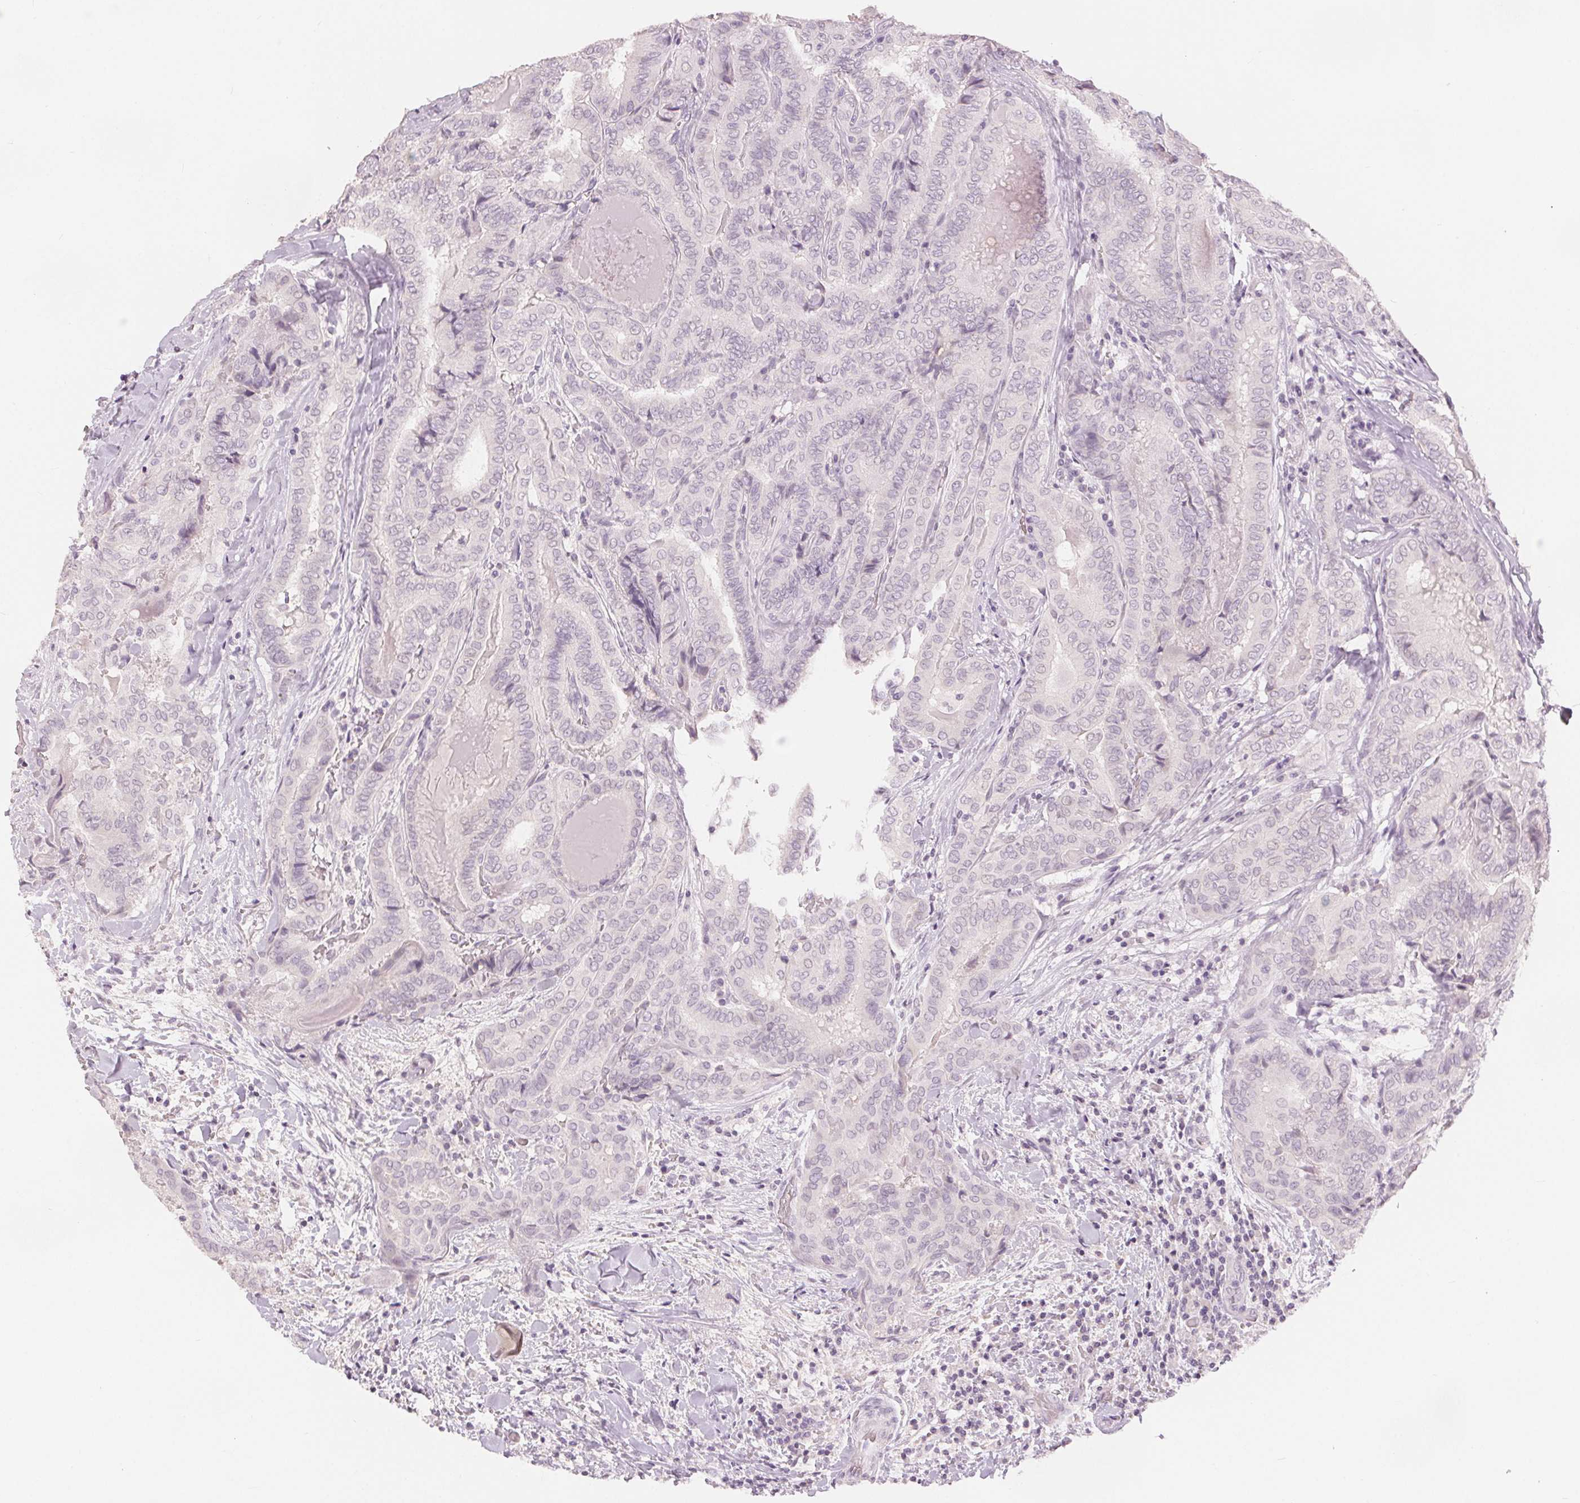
{"staining": {"intensity": "negative", "quantity": "none", "location": "none"}, "tissue": "thyroid cancer", "cell_type": "Tumor cells", "image_type": "cancer", "snomed": [{"axis": "morphology", "description": "Papillary adenocarcinoma, NOS"}, {"axis": "topography", "description": "Thyroid gland"}], "caption": "Immunohistochemical staining of papillary adenocarcinoma (thyroid) shows no significant expression in tumor cells.", "gene": "SLC27A5", "patient": {"sex": "female", "age": 61}}